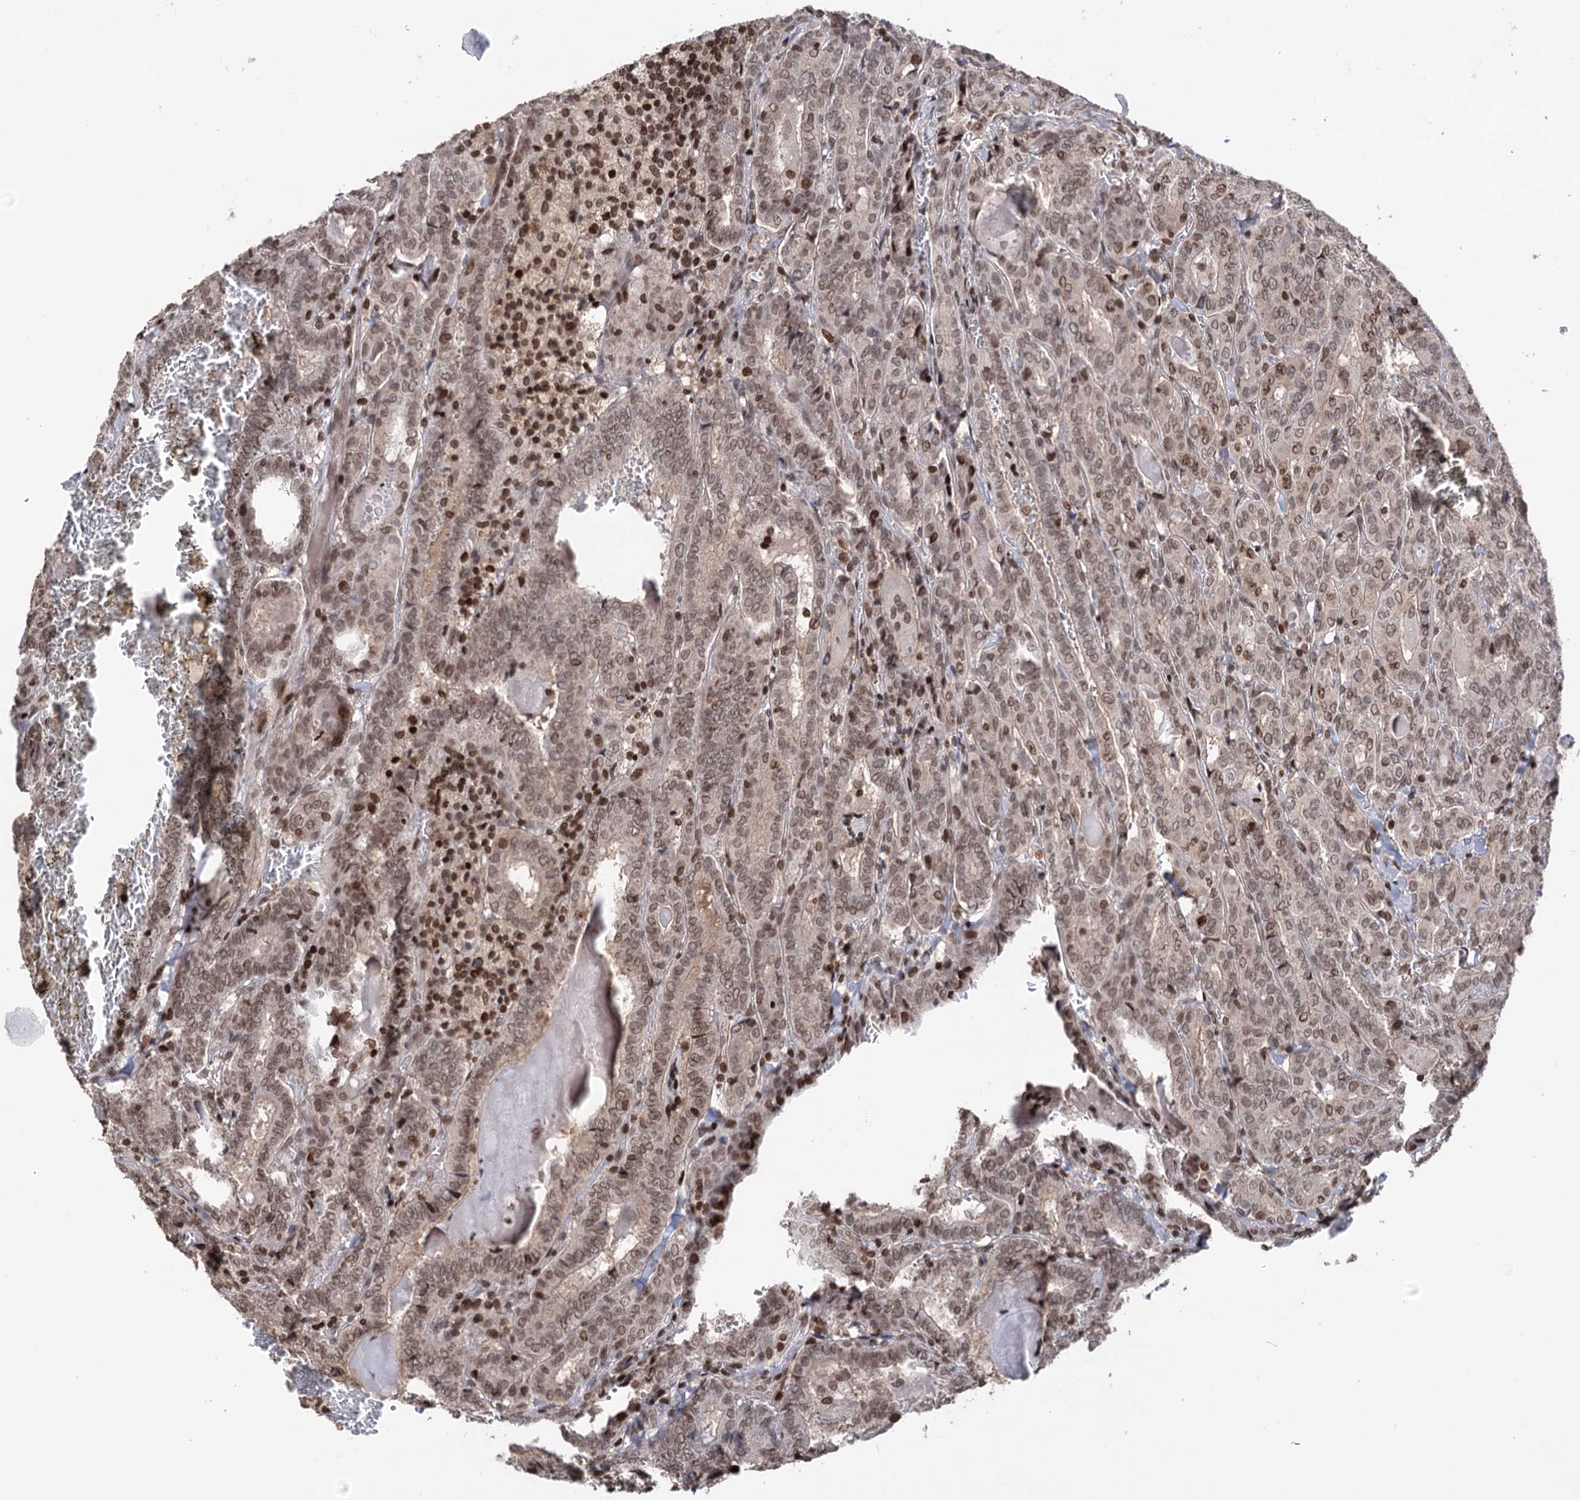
{"staining": {"intensity": "moderate", "quantity": ">75%", "location": "cytoplasmic/membranous,nuclear"}, "tissue": "thyroid cancer", "cell_type": "Tumor cells", "image_type": "cancer", "snomed": [{"axis": "morphology", "description": "Papillary adenocarcinoma, NOS"}, {"axis": "topography", "description": "Thyroid gland"}], "caption": "Immunohistochemical staining of thyroid cancer (papillary adenocarcinoma) demonstrates medium levels of moderate cytoplasmic/membranous and nuclear protein staining in about >75% of tumor cells. Immunohistochemistry (ihc) stains the protein of interest in brown and the nuclei are stained blue.", "gene": "CCDC77", "patient": {"sex": "female", "age": 72}}